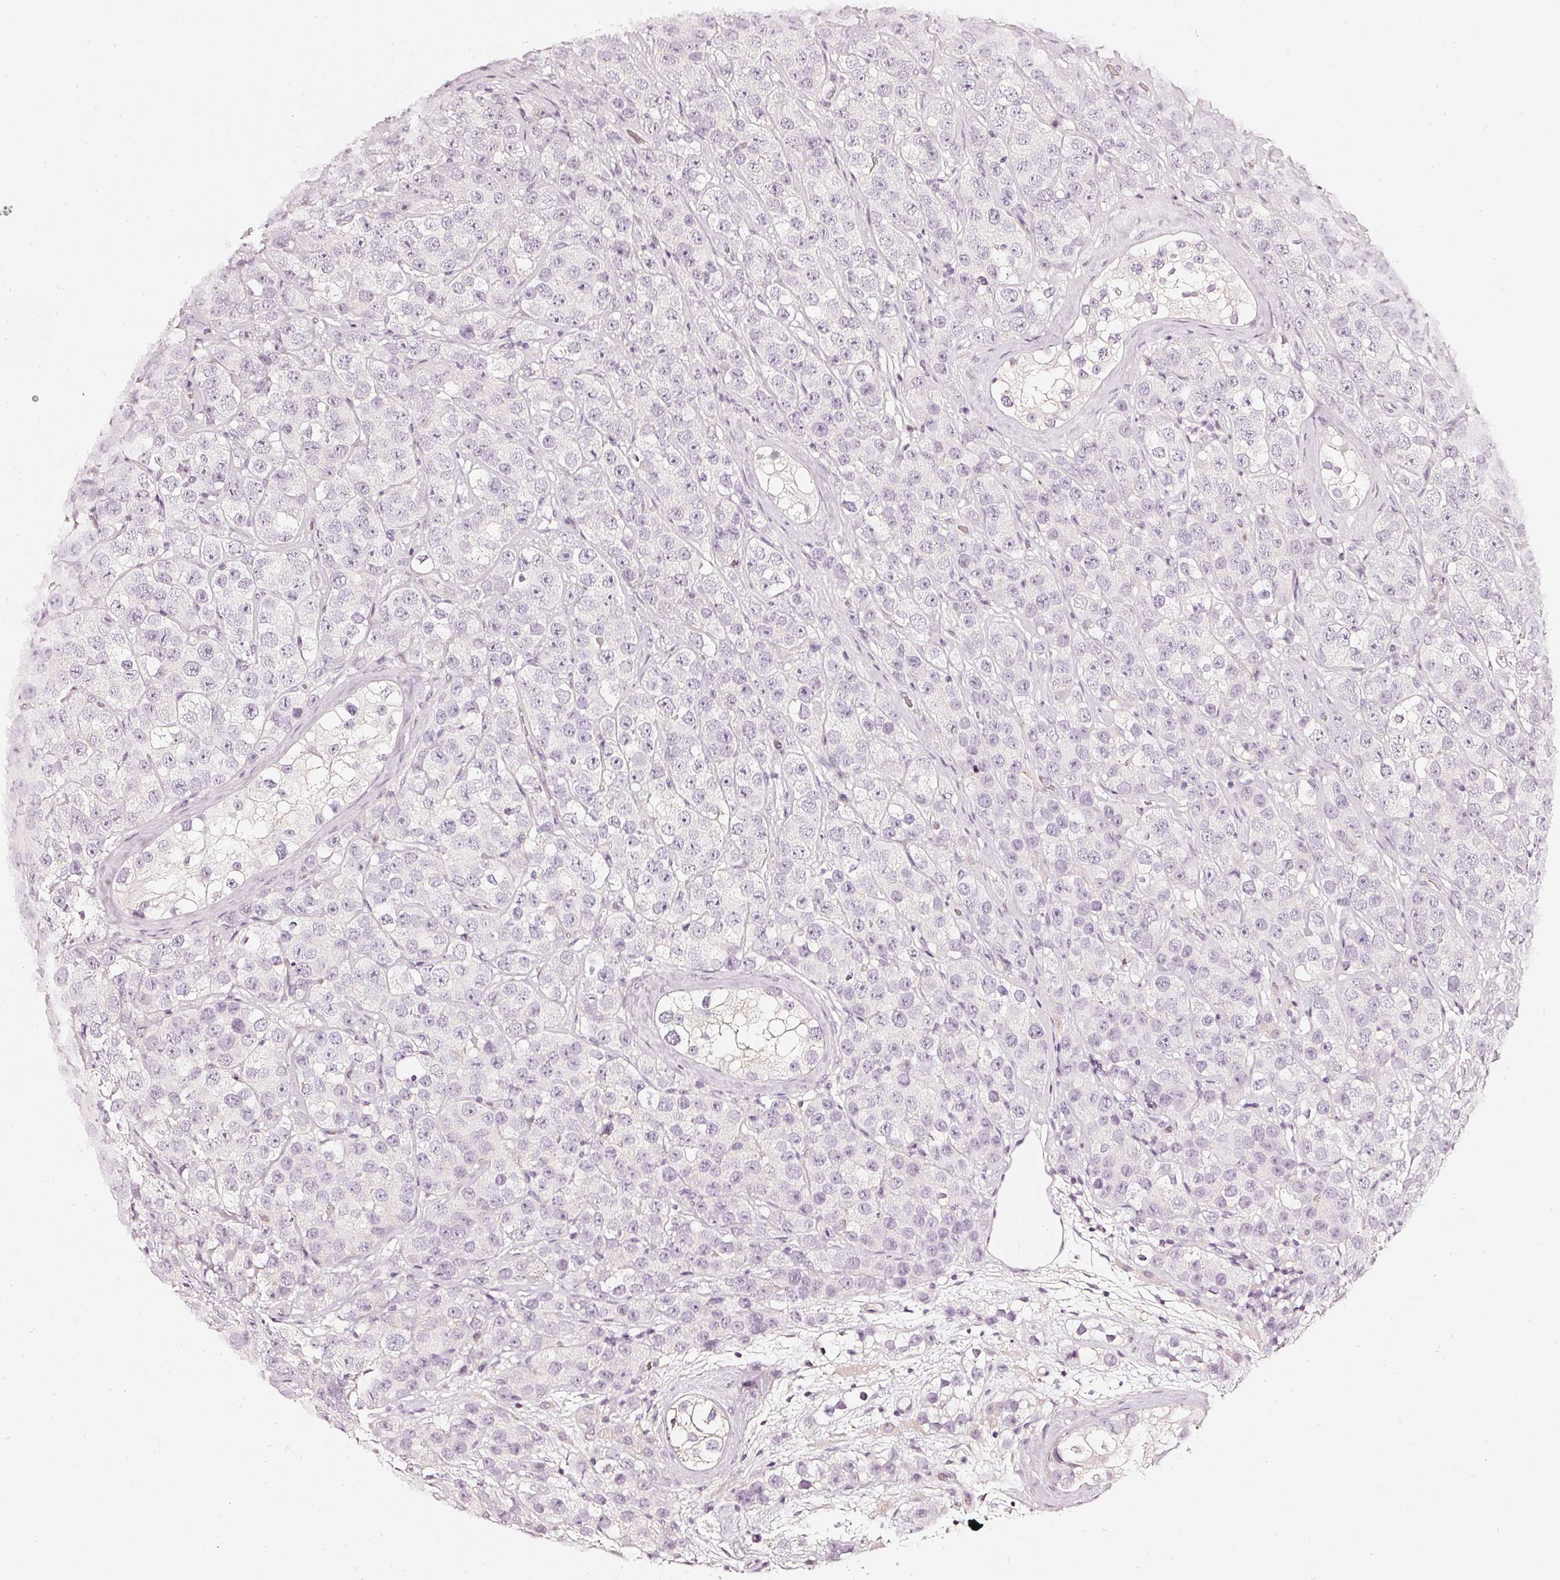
{"staining": {"intensity": "negative", "quantity": "none", "location": "none"}, "tissue": "testis cancer", "cell_type": "Tumor cells", "image_type": "cancer", "snomed": [{"axis": "morphology", "description": "Seminoma, NOS"}, {"axis": "topography", "description": "Testis"}], "caption": "A histopathology image of testis cancer (seminoma) stained for a protein exhibits no brown staining in tumor cells.", "gene": "CNP", "patient": {"sex": "male", "age": 28}}